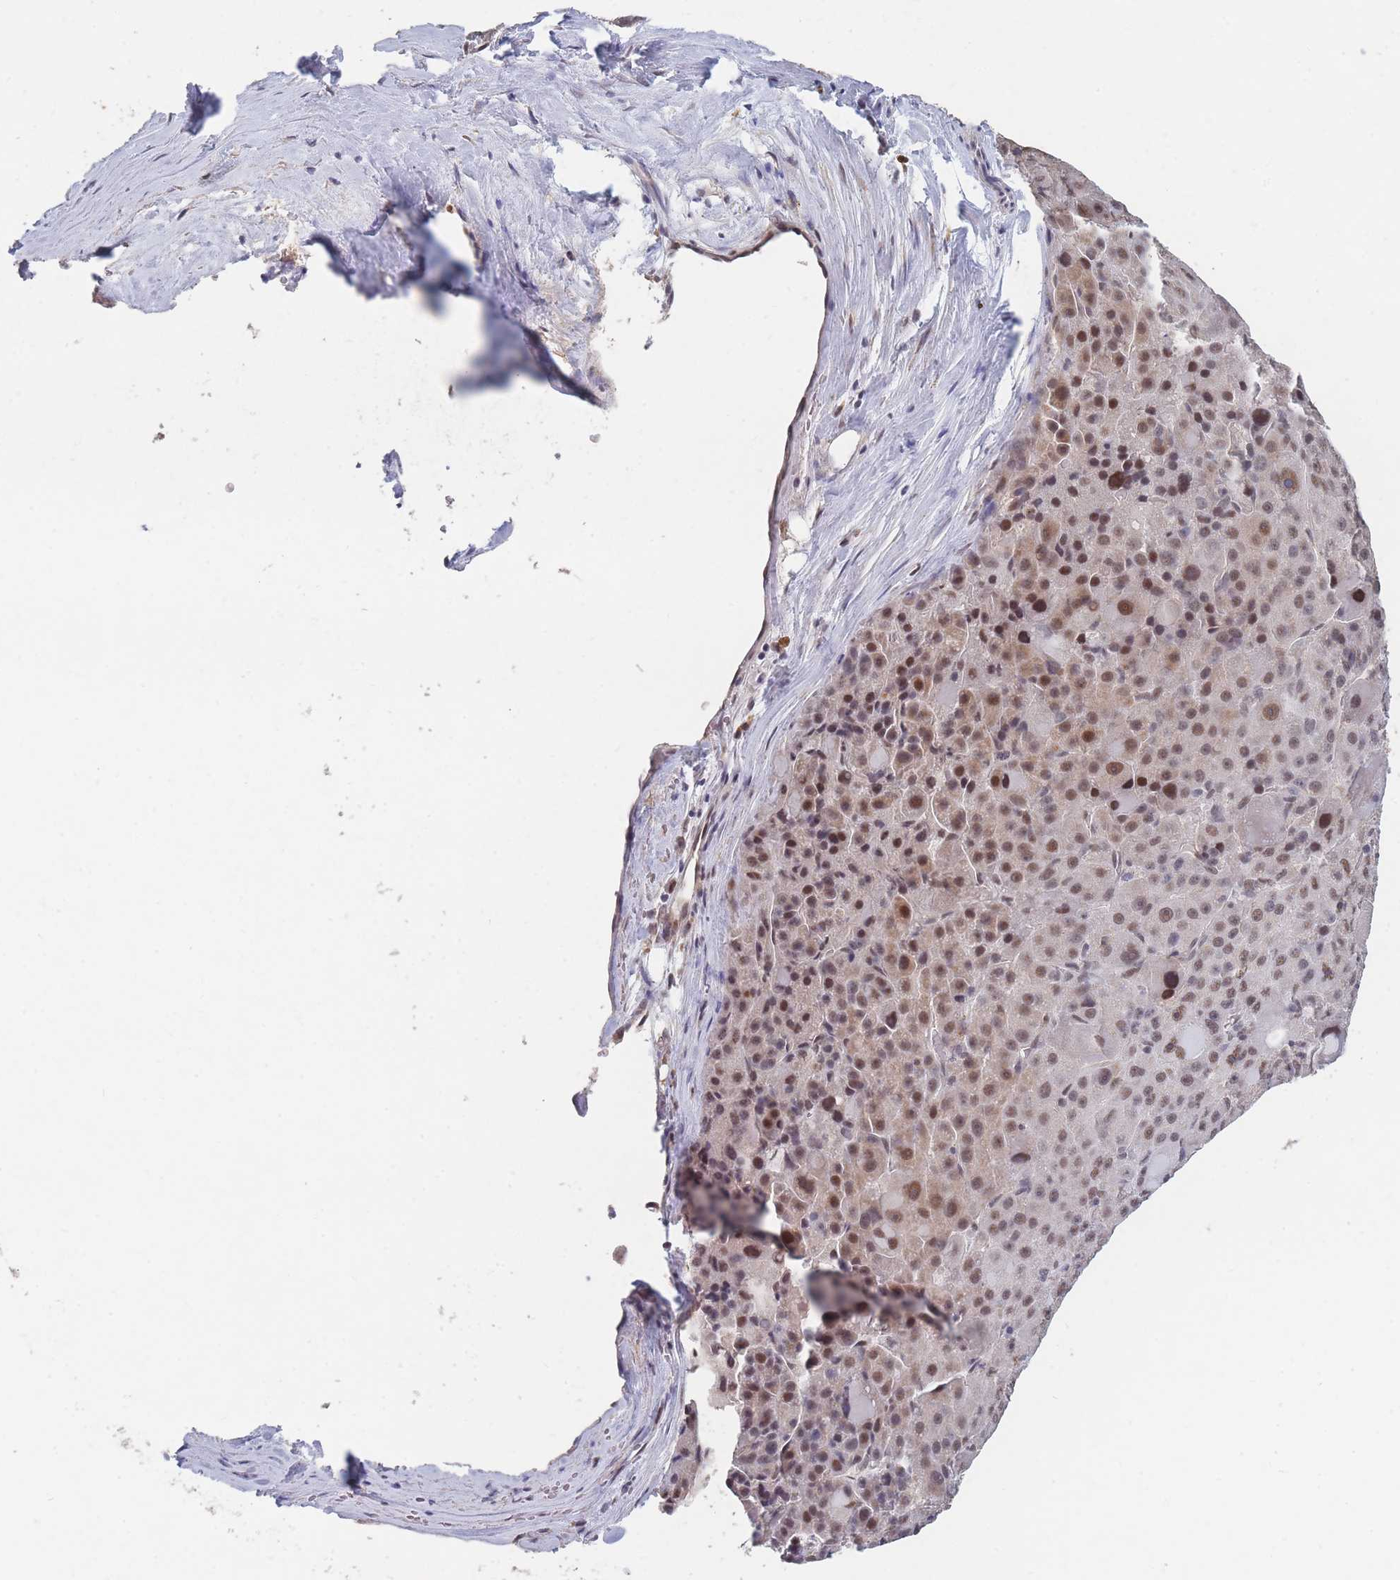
{"staining": {"intensity": "moderate", "quantity": ">75%", "location": "nuclear"}, "tissue": "liver cancer", "cell_type": "Tumor cells", "image_type": "cancer", "snomed": [{"axis": "morphology", "description": "Carcinoma, Hepatocellular, NOS"}, {"axis": "topography", "description": "Liver"}], "caption": "Liver cancer stained for a protein reveals moderate nuclear positivity in tumor cells. (IHC, brightfield microscopy, high magnification).", "gene": "SNRPA1", "patient": {"sex": "male", "age": 76}}